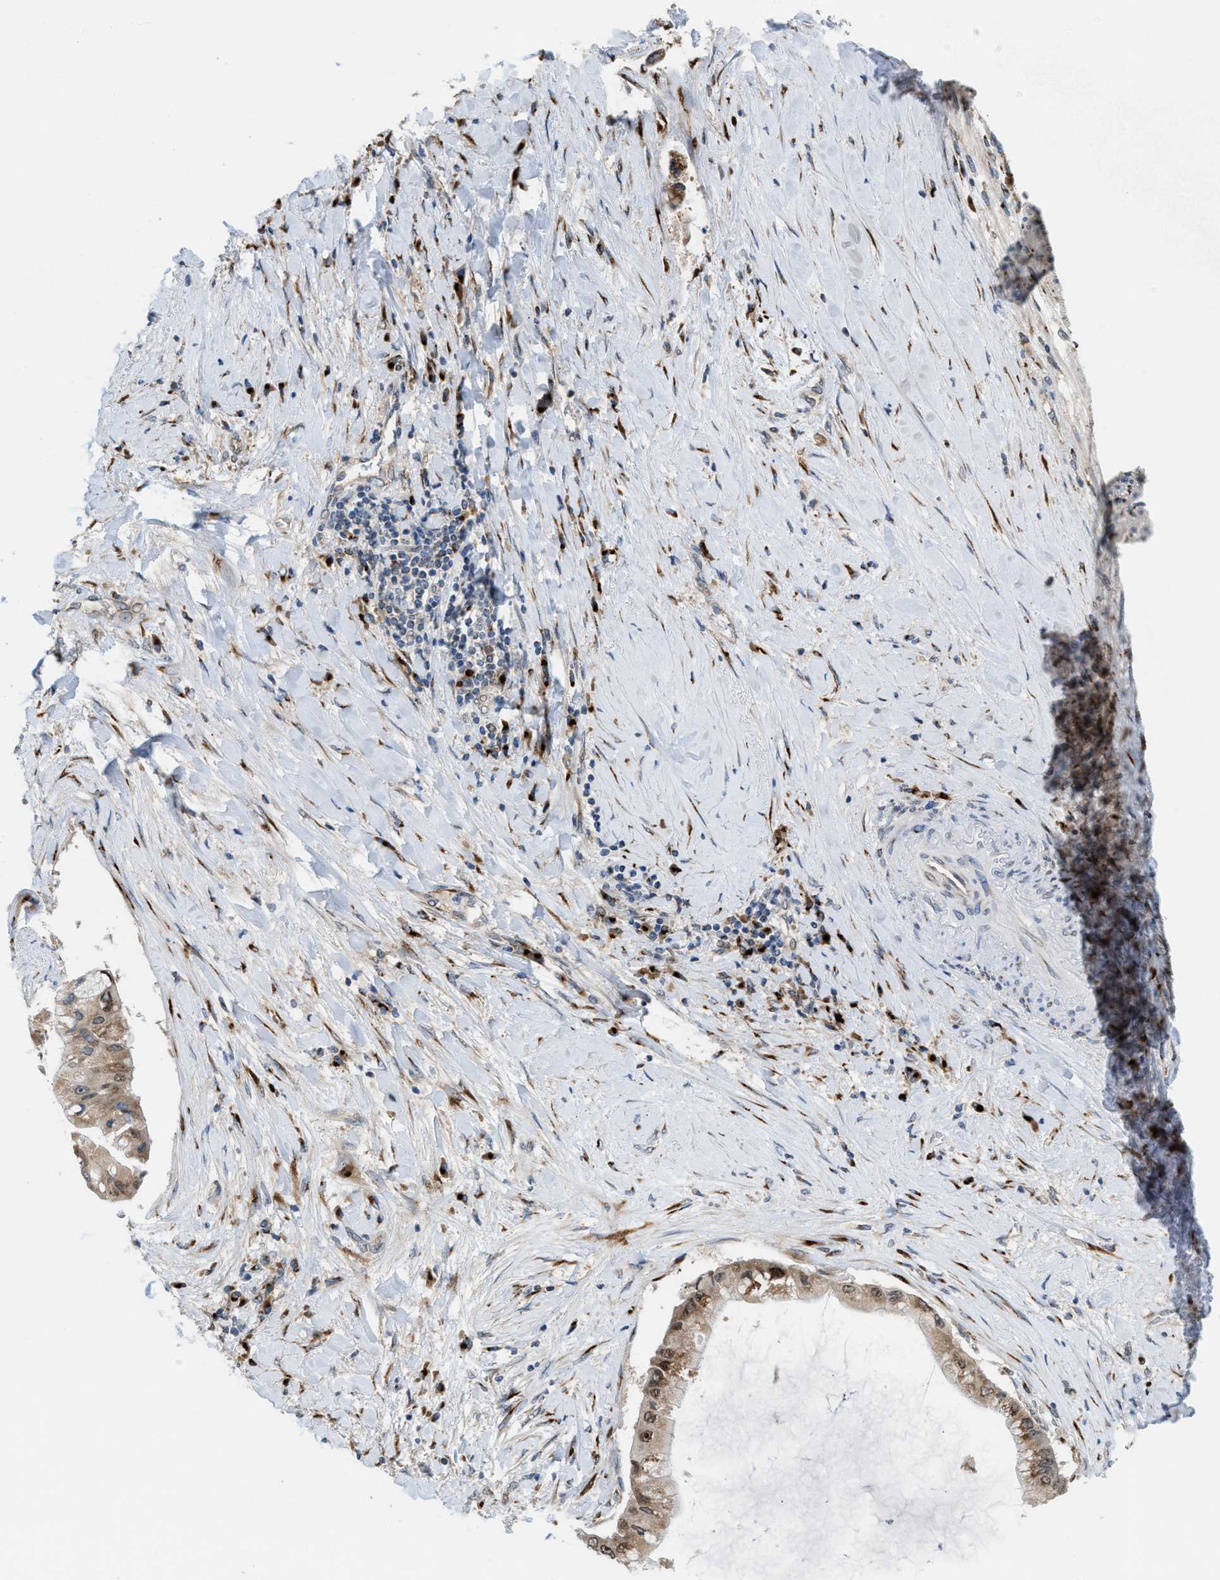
{"staining": {"intensity": "moderate", "quantity": ">75%", "location": "cytoplasmic/membranous"}, "tissue": "liver cancer", "cell_type": "Tumor cells", "image_type": "cancer", "snomed": [{"axis": "morphology", "description": "Cholangiocarcinoma"}, {"axis": "topography", "description": "Liver"}], "caption": "Immunohistochemistry (DAB) staining of liver cancer (cholangiocarcinoma) exhibits moderate cytoplasmic/membranous protein expression in approximately >75% of tumor cells. Nuclei are stained in blue.", "gene": "SLC38A10", "patient": {"sex": "male", "age": 50}}